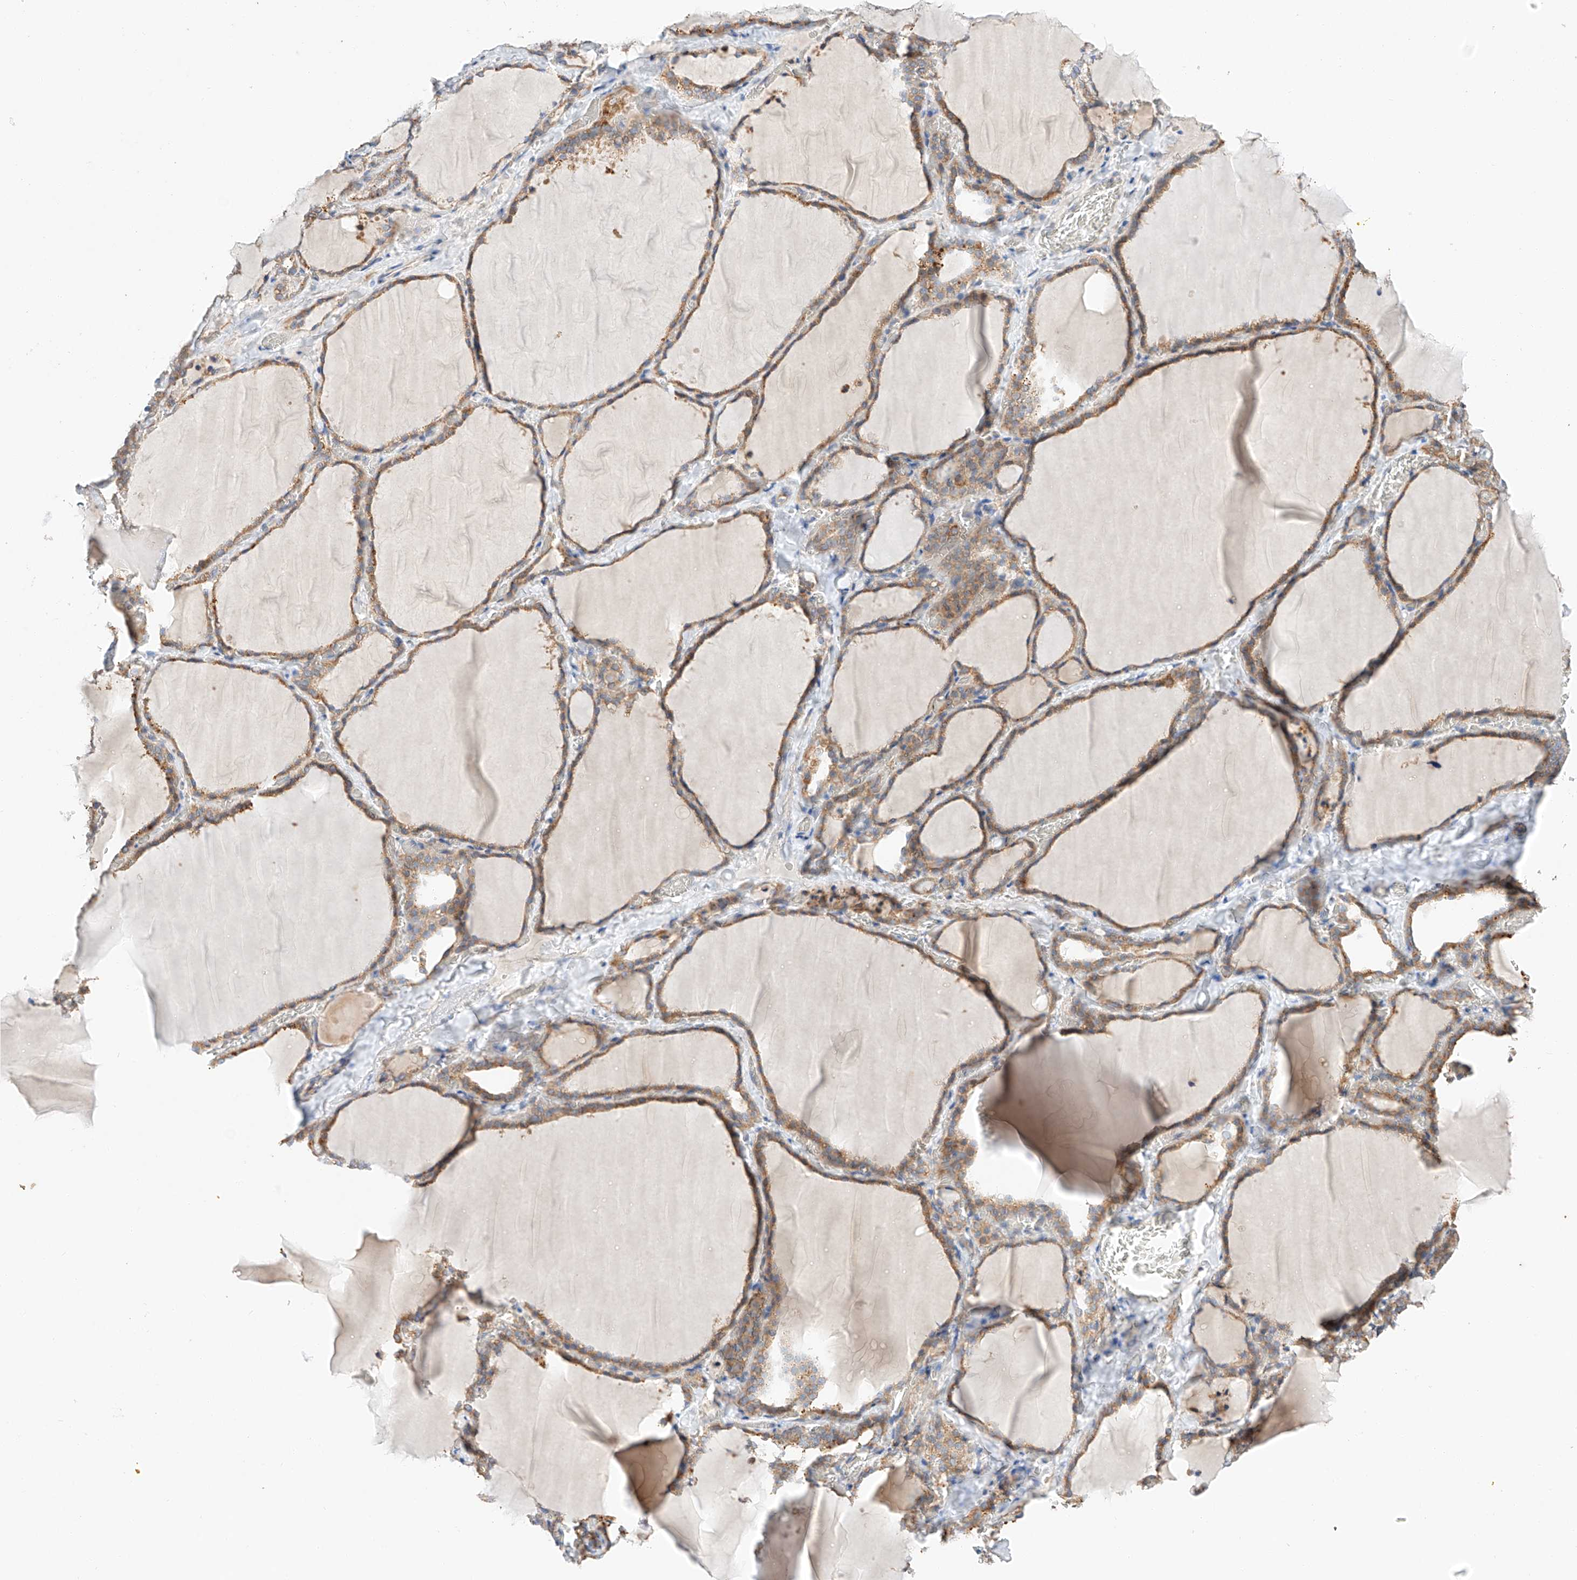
{"staining": {"intensity": "moderate", "quantity": ">75%", "location": "cytoplasmic/membranous"}, "tissue": "thyroid gland", "cell_type": "Glandular cells", "image_type": "normal", "snomed": [{"axis": "morphology", "description": "Normal tissue, NOS"}, {"axis": "topography", "description": "Thyroid gland"}], "caption": "Protein positivity by immunohistochemistry (IHC) exhibits moderate cytoplasmic/membranous expression in about >75% of glandular cells in unremarkable thyroid gland. The staining is performed using DAB (3,3'-diaminobenzidine) brown chromogen to label protein expression. The nuclei are counter-stained blue using hematoxylin.", "gene": "C6orf118", "patient": {"sex": "female", "age": 22}}